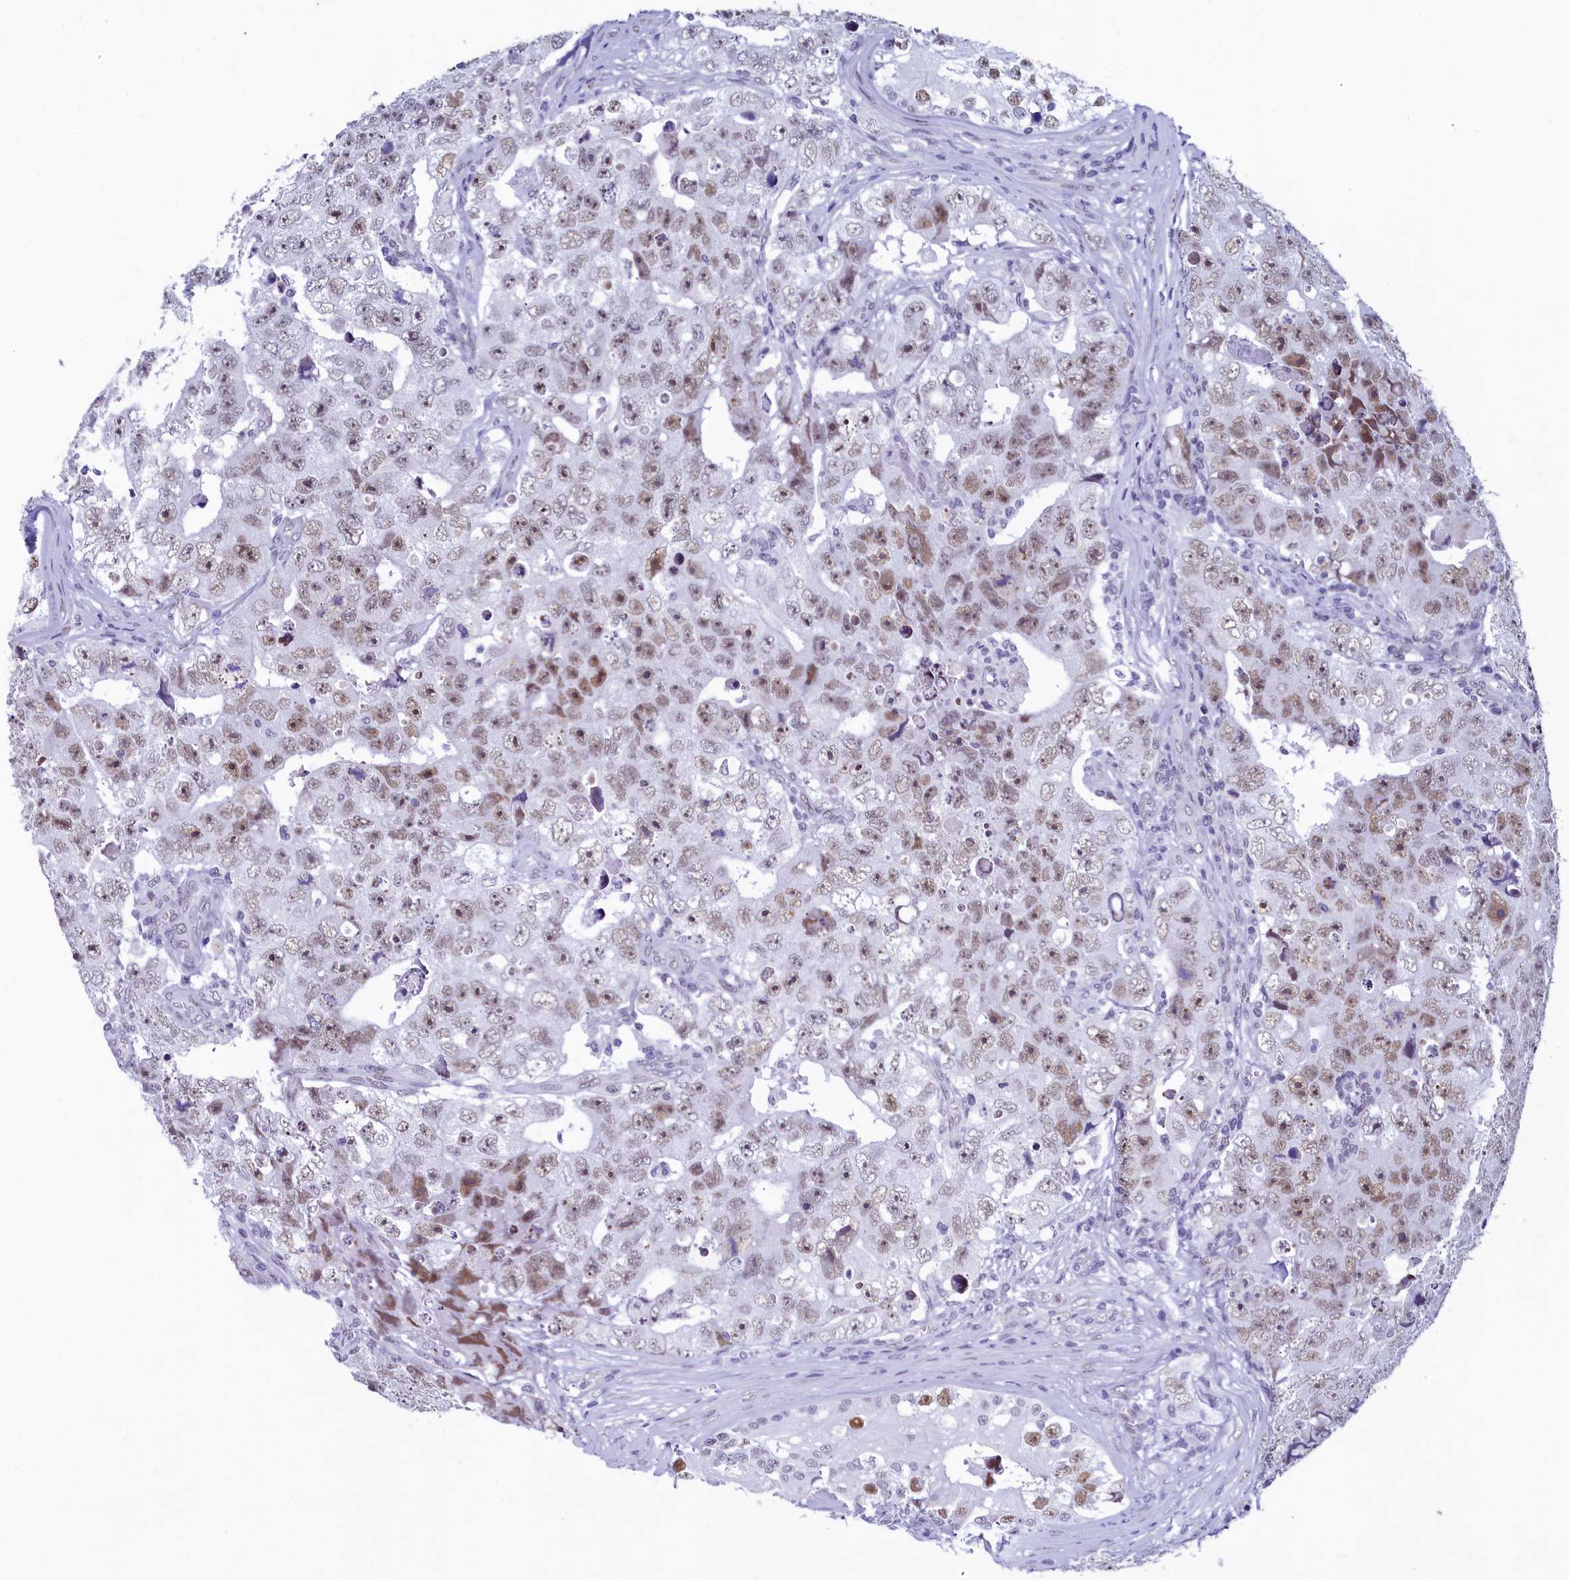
{"staining": {"intensity": "moderate", "quantity": "25%-75%", "location": "nuclear"}, "tissue": "testis cancer", "cell_type": "Tumor cells", "image_type": "cancer", "snomed": [{"axis": "morphology", "description": "Carcinoma, Embryonal, NOS"}, {"axis": "topography", "description": "Testis"}], "caption": "Testis cancer (embryonal carcinoma) stained with DAB (3,3'-diaminobenzidine) IHC displays medium levels of moderate nuclear positivity in approximately 25%-75% of tumor cells.", "gene": "SUGP2", "patient": {"sex": "male", "age": 17}}